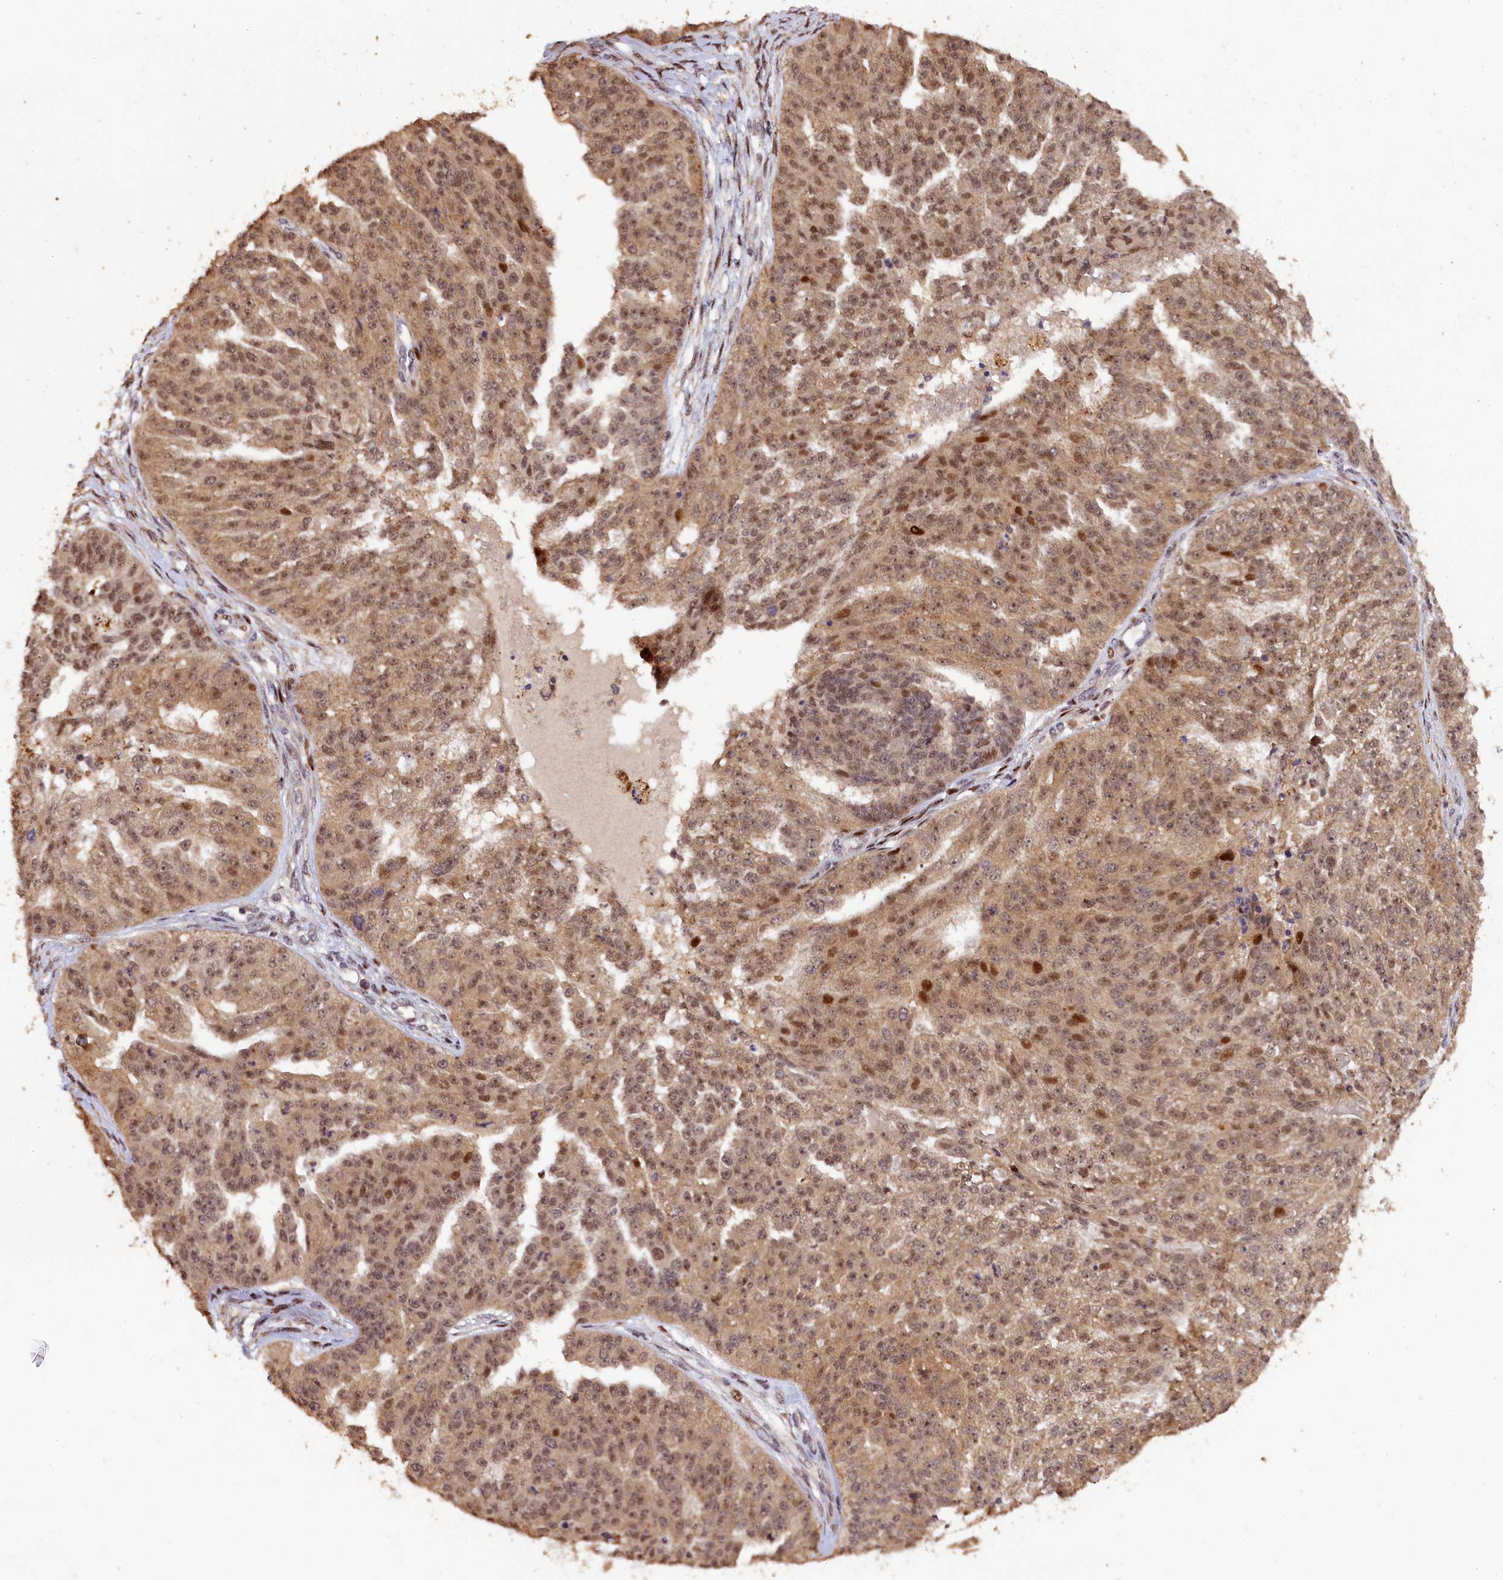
{"staining": {"intensity": "moderate", "quantity": ">75%", "location": "cytoplasmic/membranous,nuclear"}, "tissue": "ovarian cancer", "cell_type": "Tumor cells", "image_type": "cancer", "snomed": [{"axis": "morphology", "description": "Cystadenocarcinoma, serous, NOS"}, {"axis": "topography", "description": "Ovary"}], "caption": "DAB immunohistochemical staining of ovarian cancer exhibits moderate cytoplasmic/membranous and nuclear protein expression in approximately >75% of tumor cells.", "gene": "PHAF1", "patient": {"sex": "female", "age": 58}}